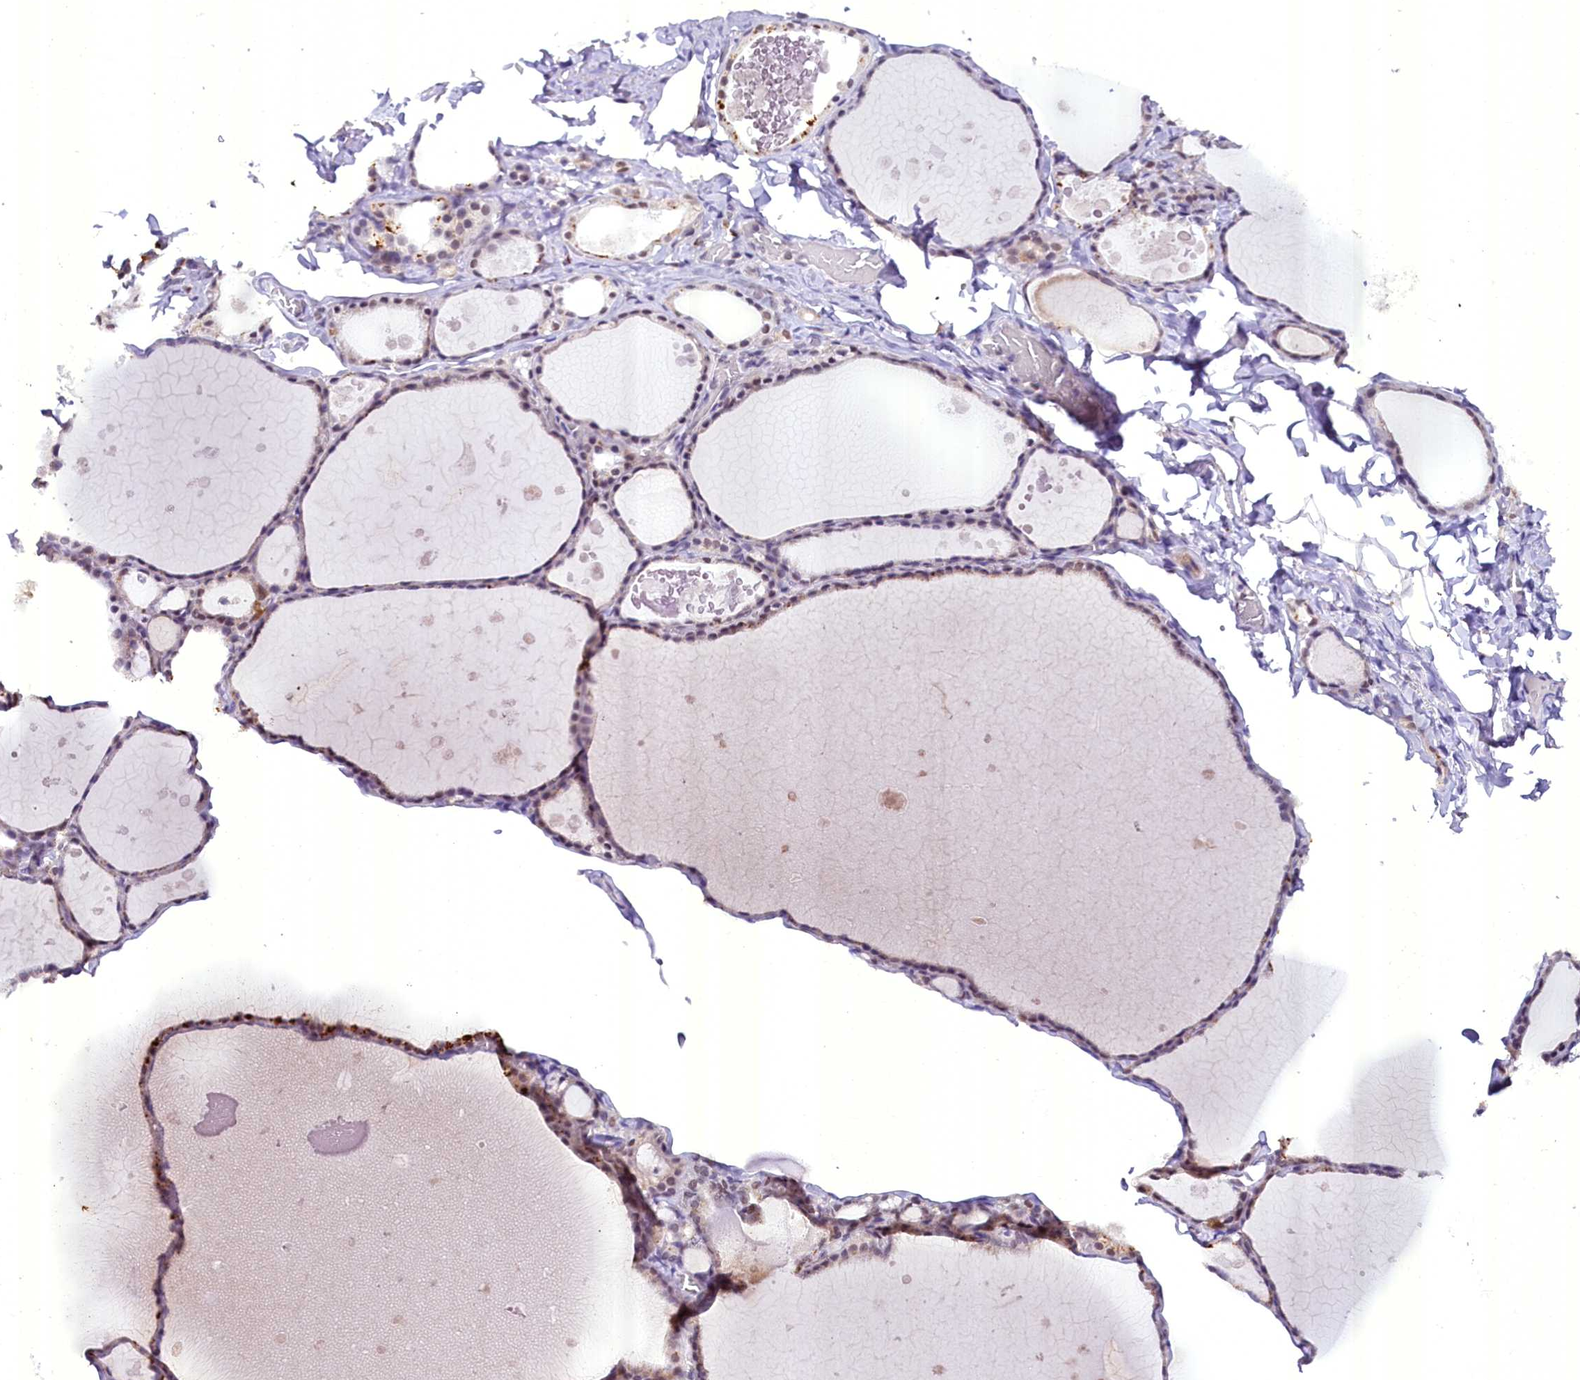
{"staining": {"intensity": "moderate", "quantity": "<25%", "location": "cytoplasmic/membranous,nuclear"}, "tissue": "thyroid gland", "cell_type": "Glandular cells", "image_type": "normal", "snomed": [{"axis": "morphology", "description": "Normal tissue, NOS"}, {"axis": "topography", "description": "Thyroid gland"}], "caption": "Normal thyroid gland shows moderate cytoplasmic/membranous,nuclear positivity in about <25% of glandular cells, visualized by immunohistochemistry.", "gene": "NCBP1", "patient": {"sex": "male", "age": 56}}